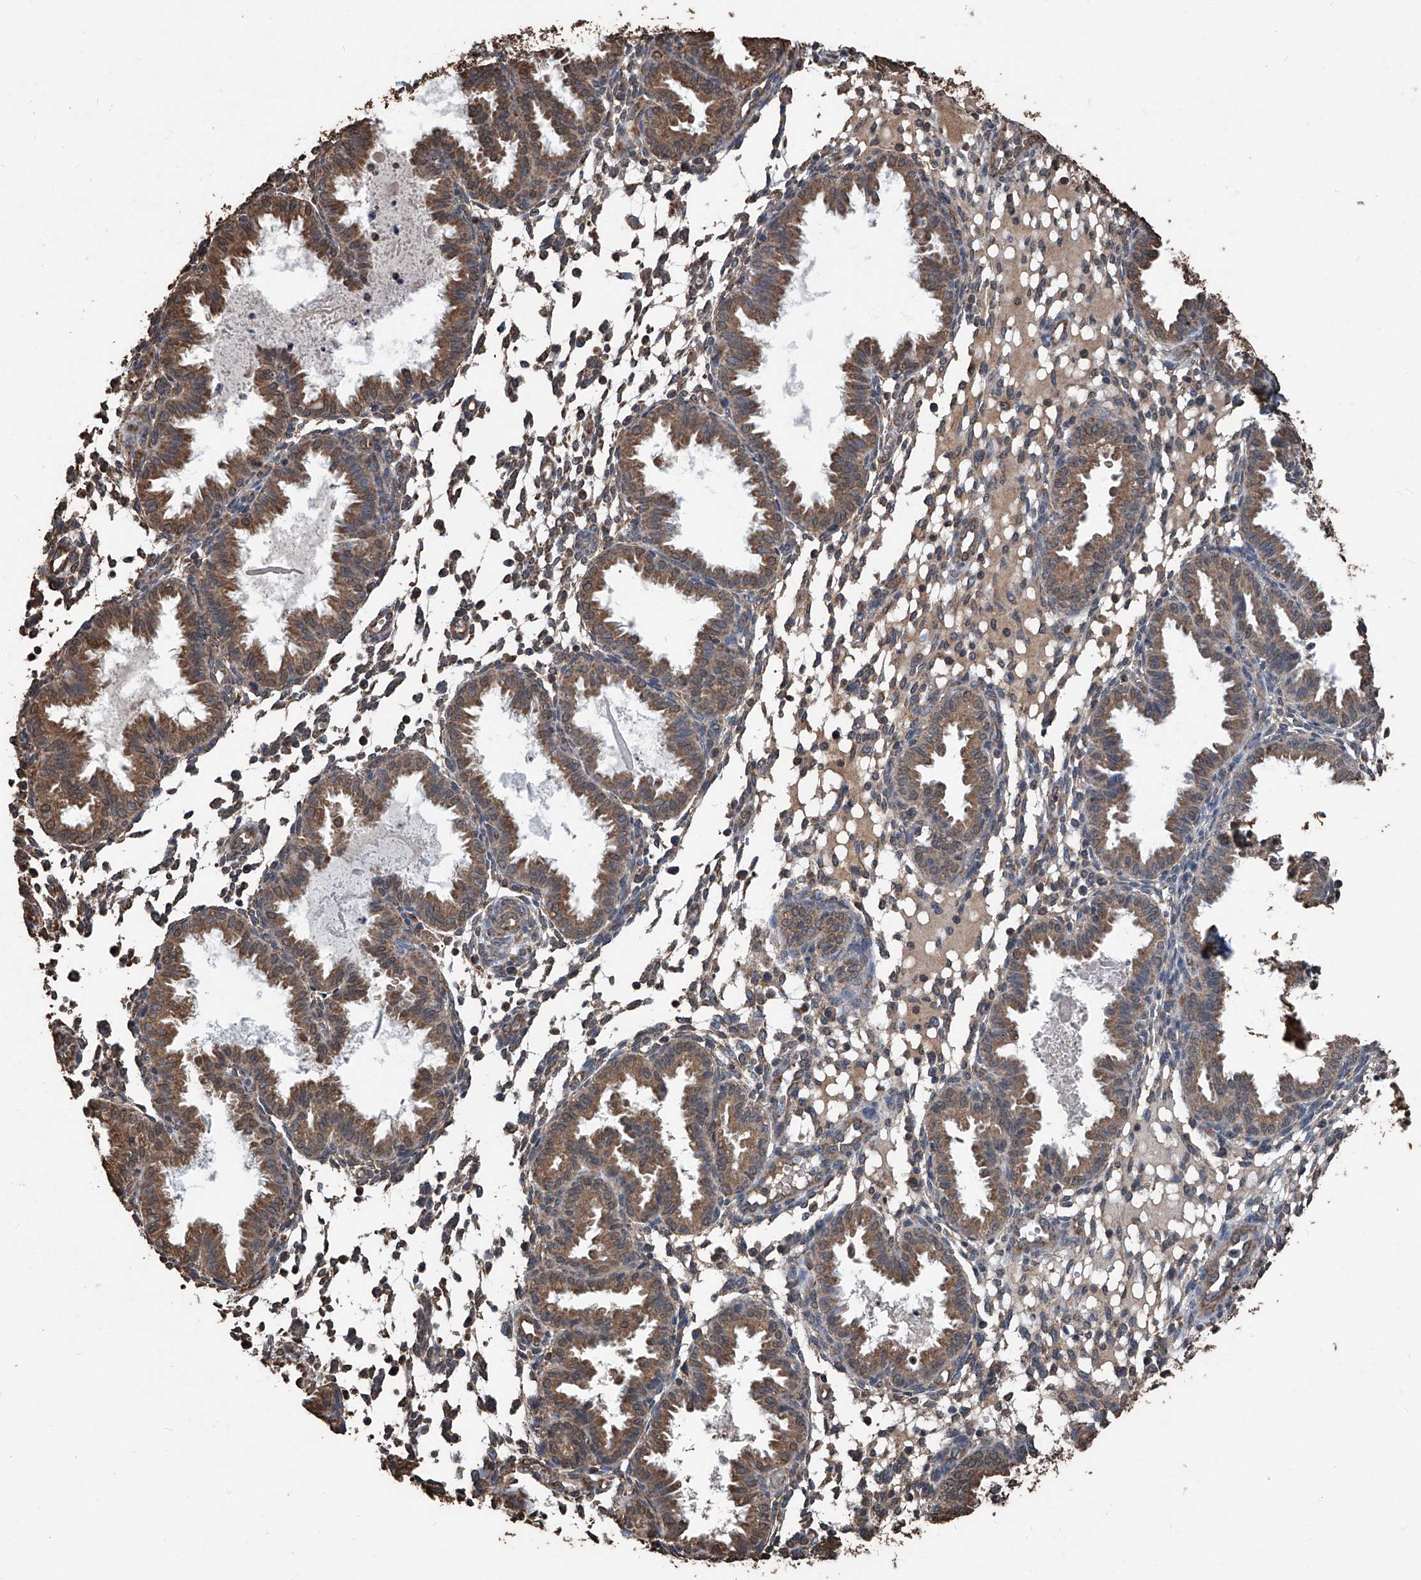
{"staining": {"intensity": "weak", "quantity": ">75%", "location": "cytoplasmic/membranous"}, "tissue": "endometrium", "cell_type": "Cells in endometrial stroma", "image_type": "normal", "snomed": [{"axis": "morphology", "description": "Normal tissue, NOS"}, {"axis": "topography", "description": "Endometrium"}], "caption": "A brown stain highlights weak cytoplasmic/membranous staining of a protein in cells in endometrial stroma of benign endometrium.", "gene": "STARD7", "patient": {"sex": "female", "age": 33}}